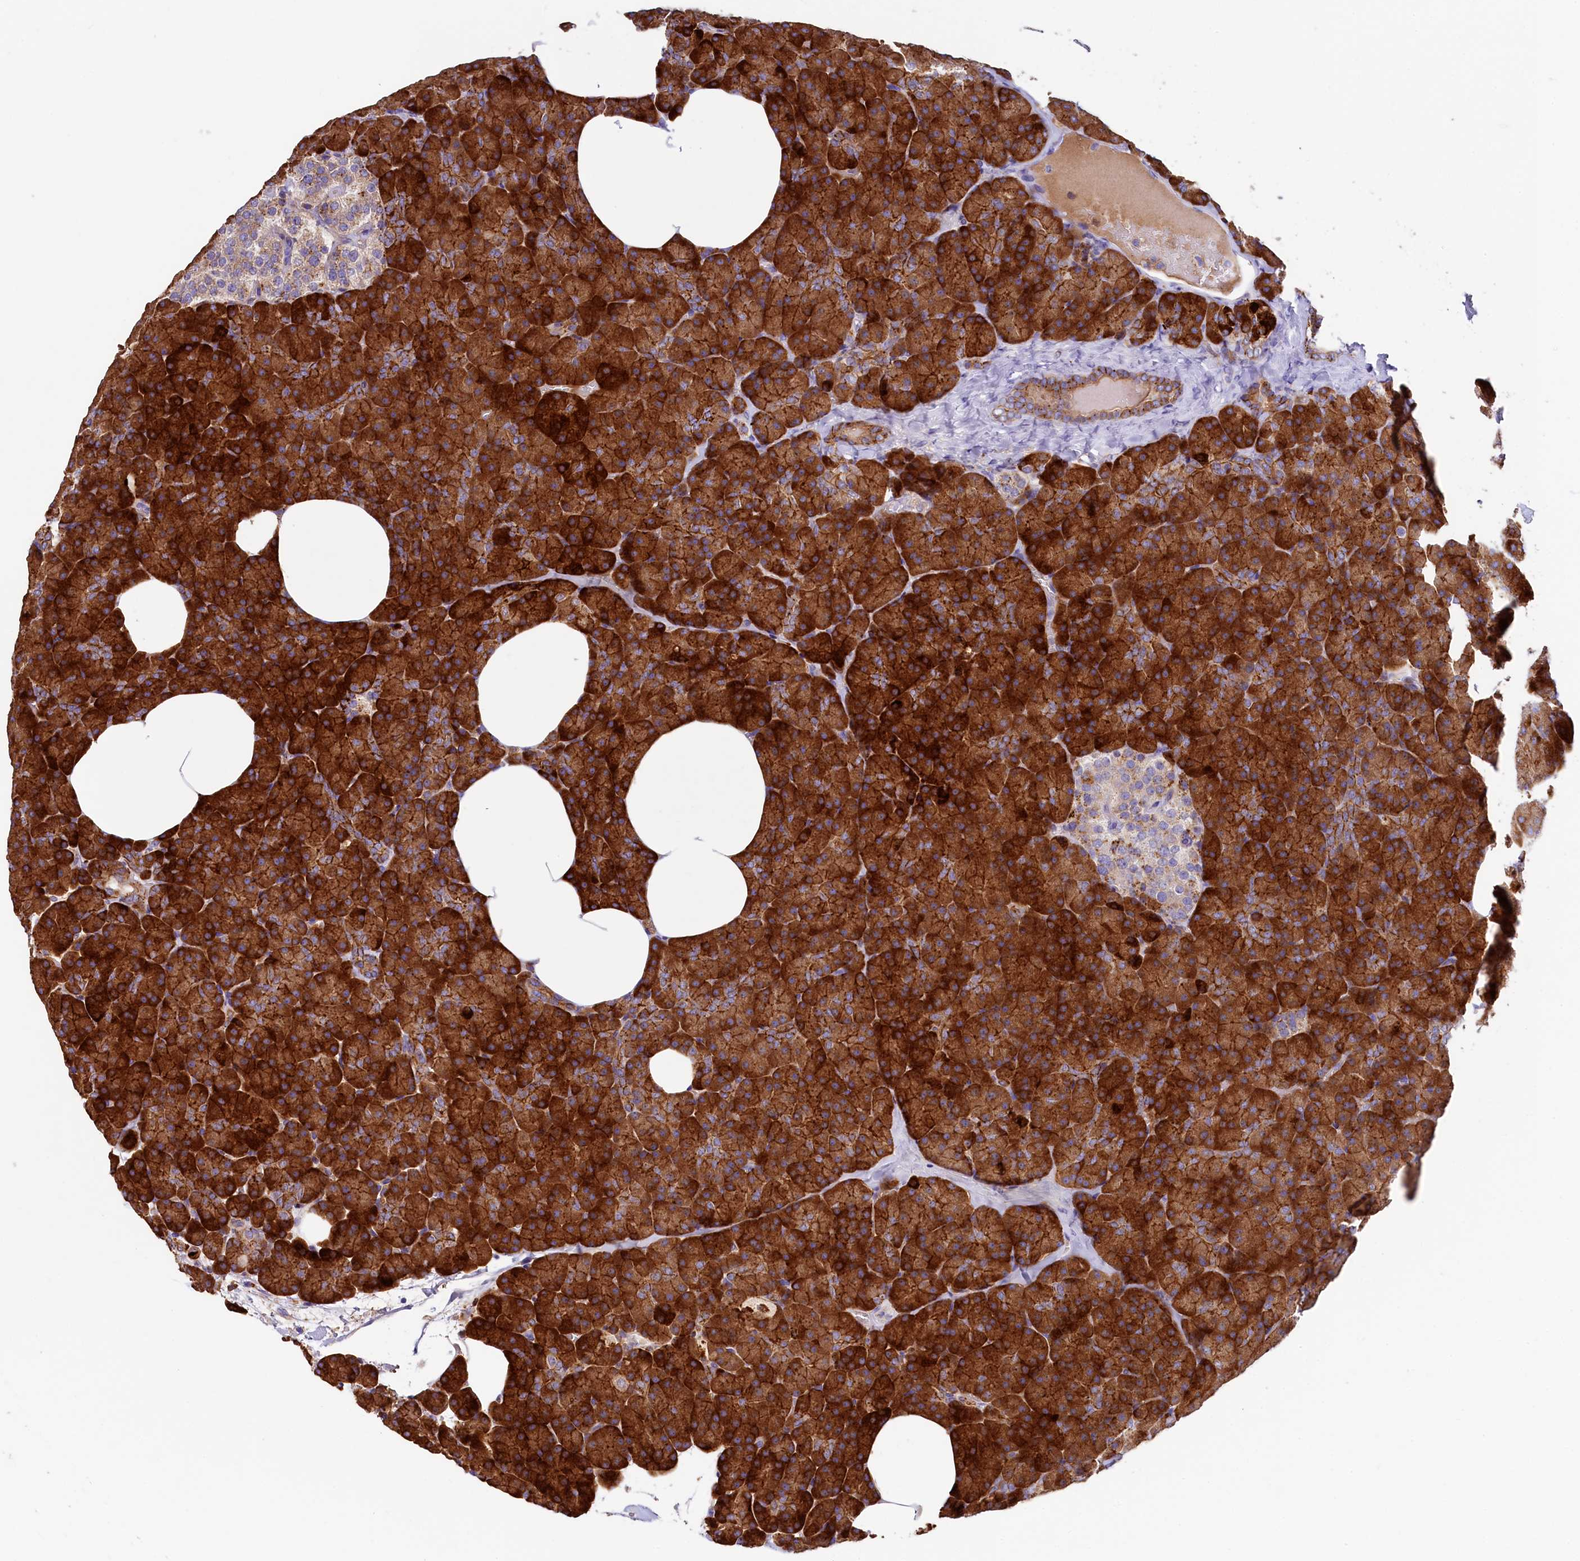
{"staining": {"intensity": "strong", "quantity": ">75%", "location": "cytoplasmic/membranous"}, "tissue": "pancreas", "cell_type": "Exocrine glandular cells", "image_type": "normal", "snomed": [{"axis": "morphology", "description": "Normal tissue, NOS"}, {"axis": "morphology", "description": "Carcinoid, malignant, NOS"}, {"axis": "topography", "description": "Pancreas"}], "caption": "IHC image of unremarkable pancreas stained for a protein (brown), which exhibits high levels of strong cytoplasmic/membranous staining in approximately >75% of exocrine glandular cells.", "gene": "HPS6", "patient": {"sex": "female", "age": 35}}